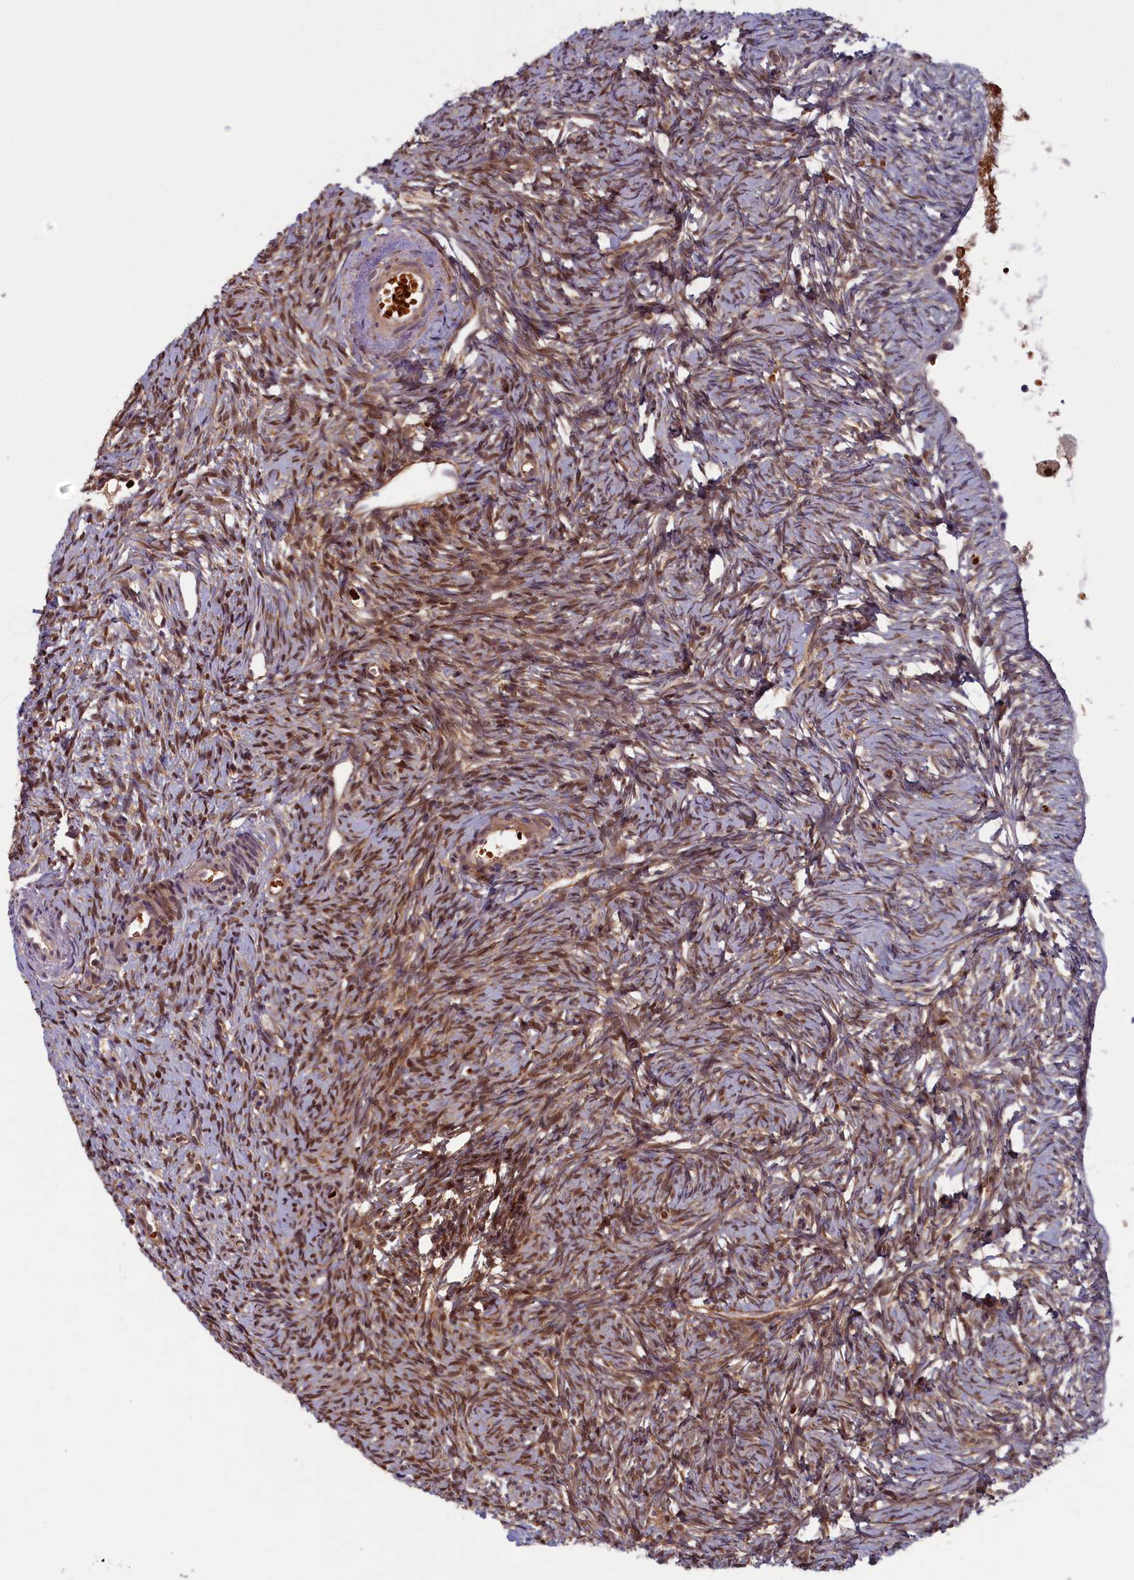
{"staining": {"intensity": "moderate", "quantity": ">75%", "location": "cytoplasmic/membranous,nuclear"}, "tissue": "ovary", "cell_type": "Ovarian stroma cells", "image_type": "normal", "snomed": [{"axis": "morphology", "description": "Normal tissue, NOS"}, {"axis": "topography", "description": "Ovary"}], "caption": "About >75% of ovarian stroma cells in normal ovary reveal moderate cytoplasmic/membranous,nuclear protein expression as visualized by brown immunohistochemical staining.", "gene": "BLVRB", "patient": {"sex": "female", "age": 51}}